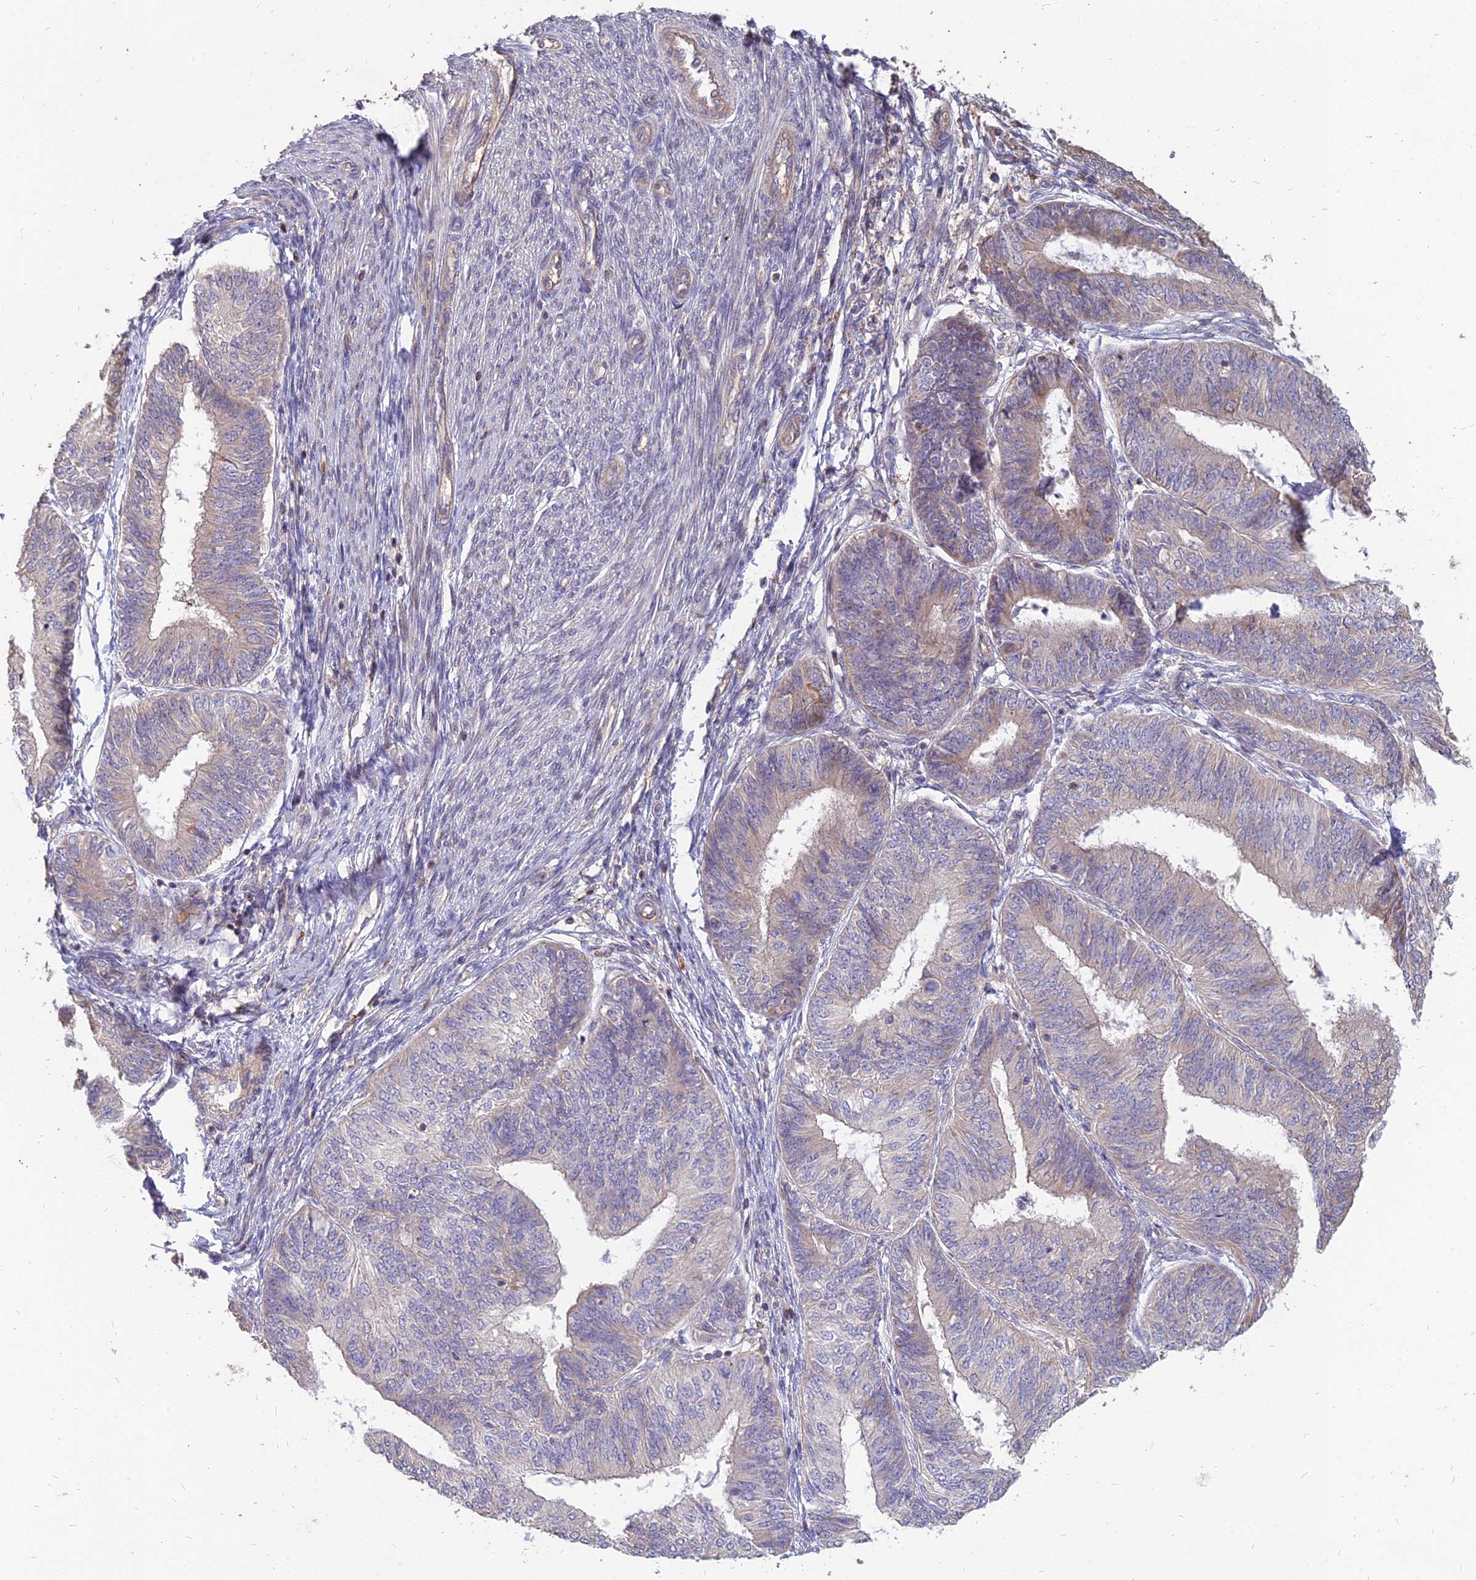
{"staining": {"intensity": "weak", "quantity": "<25%", "location": "cytoplasmic/membranous"}, "tissue": "endometrial cancer", "cell_type": "Tumor cells", "image_type": "cancer", "snomed": [{"axis": "morphology", "description": "Adenocarcinoma, NOS"}, {"axis": "topography", "description": "Endometrium"}], "caption": "There is no significant positivity in tumor cells of endometrial adenocarcinoma.", "gene": "ST3GAL6", "patient": {"sex": "female", "age": 58}}